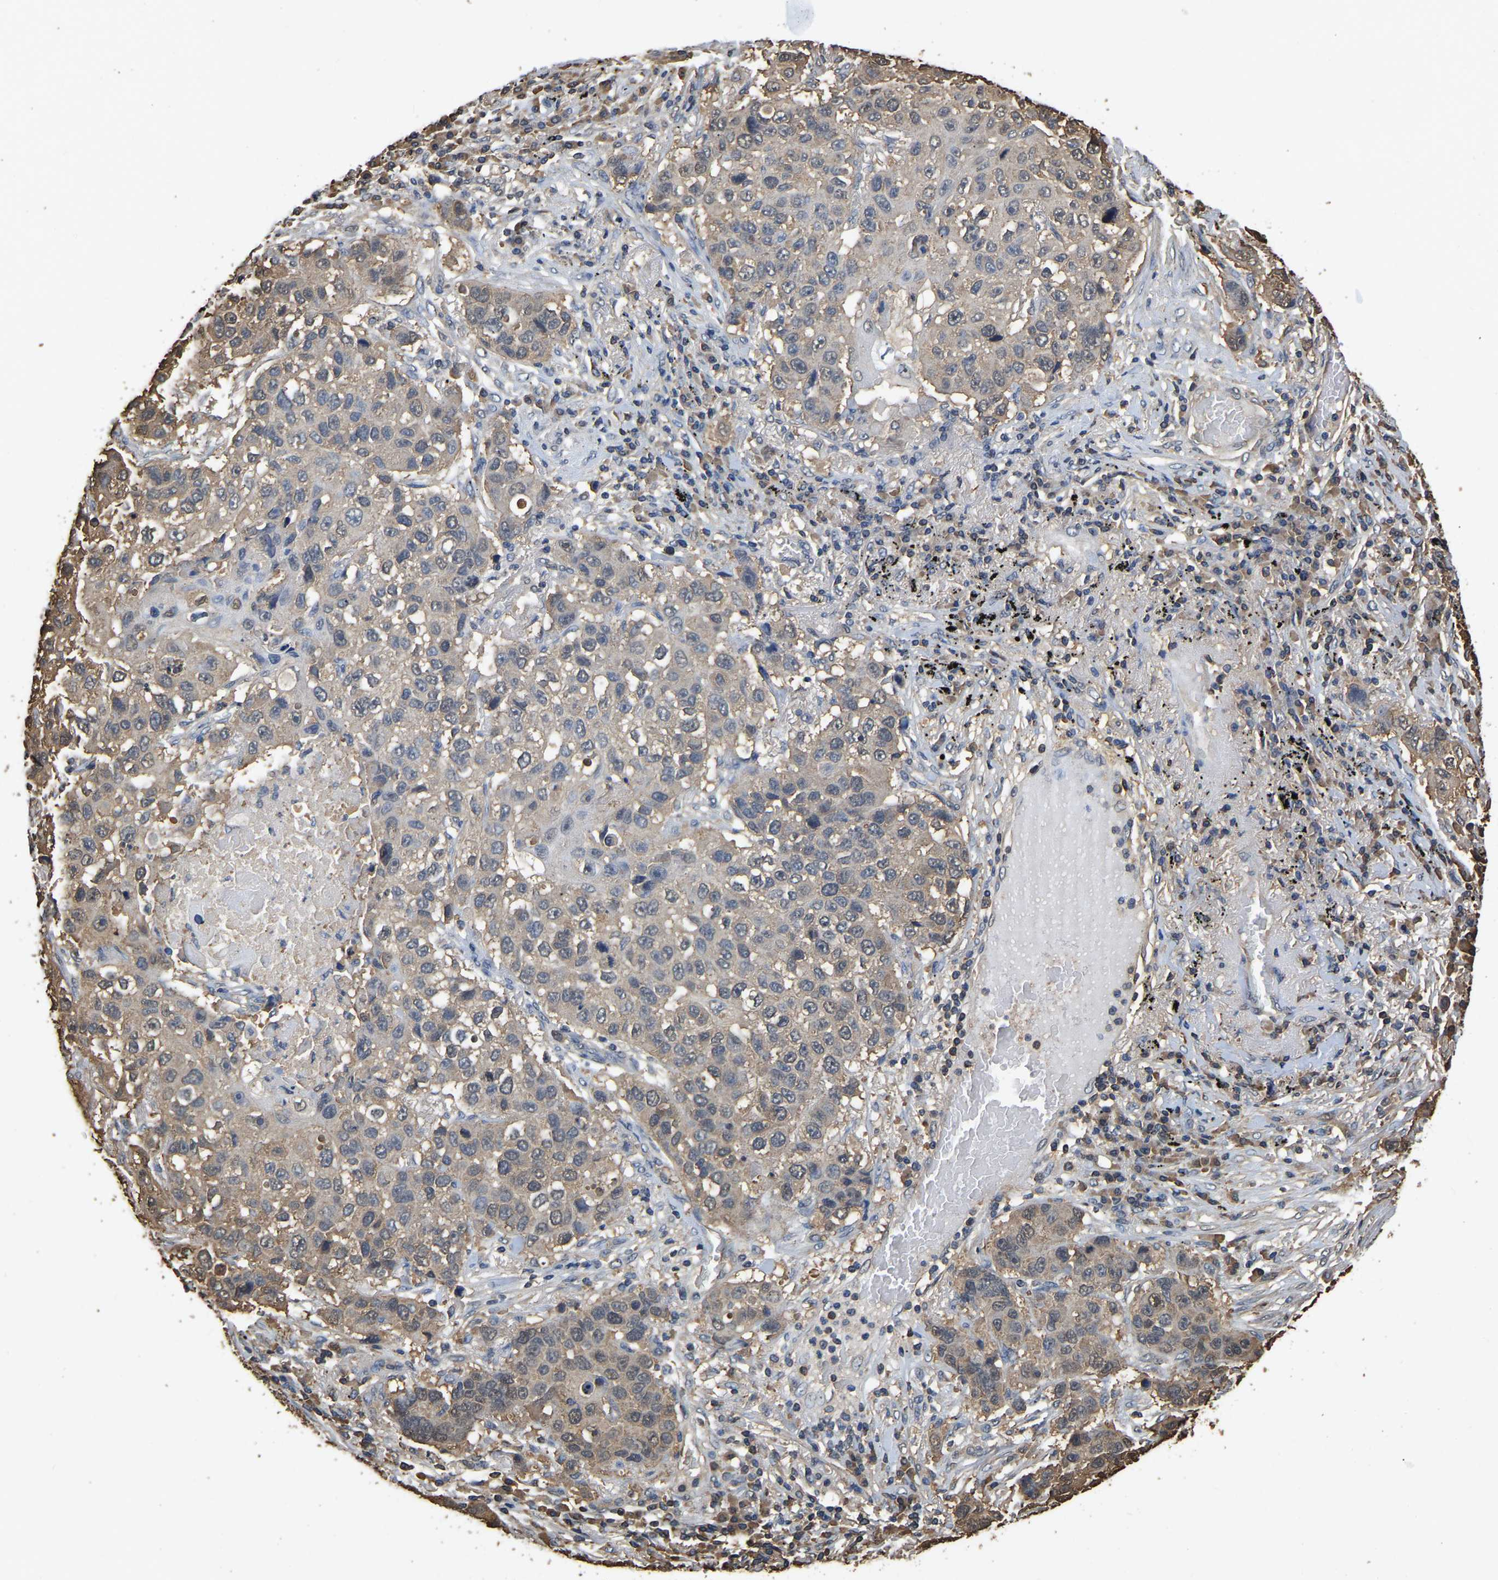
{"staining": {"intensity": "weak", "quantity": ">75%", "location": "cytoplasmic/membranous"}, "tissue": "lung cancer", "cell_type": "Tumor cells", "image_type": "cancer", "snomed": [{"axis": "morphology", "description": "Squamous cell carcinoma, NOS"}, {"axis": "topography", "description": "Lung"}], "caption": "Human lung cancer stained with a brown dye displays weak cytoplasmic/membranous positive staining in about >75% of tumor cells.", "gene": "LDHB", "patient": {"sex": "male", "age": 57}}